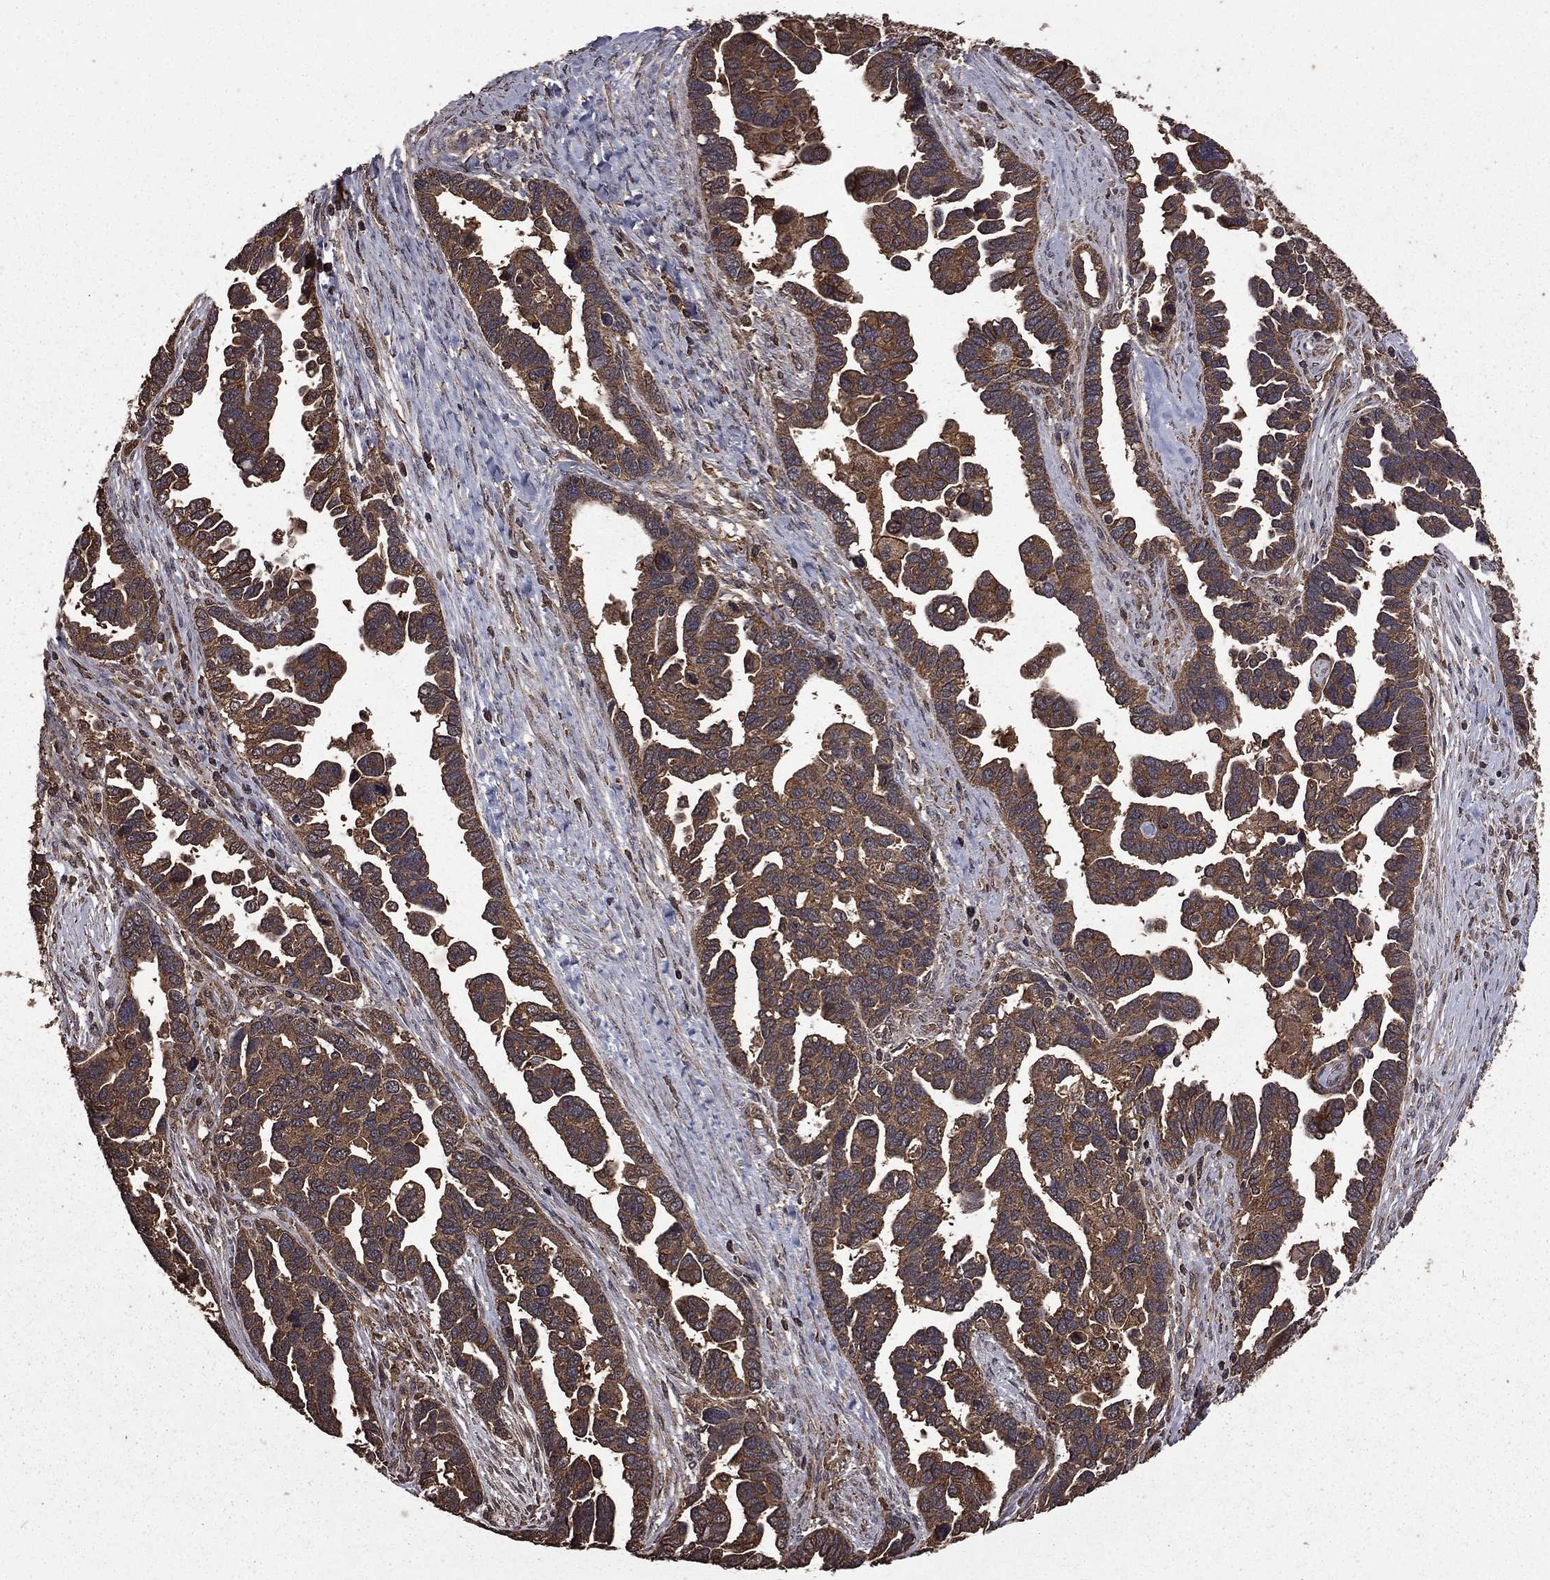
{"staining": {"intensity": "weak", "quantity": ">75%", "location": "cytoplasmic/membranous"}, "tissue": "ovarian cancer", "cell_type": "Tumor cells", "image_type": "cancer", "snomed": [{"axis": "morphology", "description": "Cystadenocarcinoma, serous, NOS"}, {"axis": "topography", "description": "Ovary"}], "caption": "Ovarian serous cystadenocarcinoma tissue demonstrates weak cytoplasmic/membranous staining in approximately >75% of tumor cells The staining was performed using DAB to visualize the protein expression in brown, while the nuclei were stained in blue with hematoxylin (Magnification: 20x).", "gene": "BIRC6", "patient": {"sex": "female", "age": 54}}